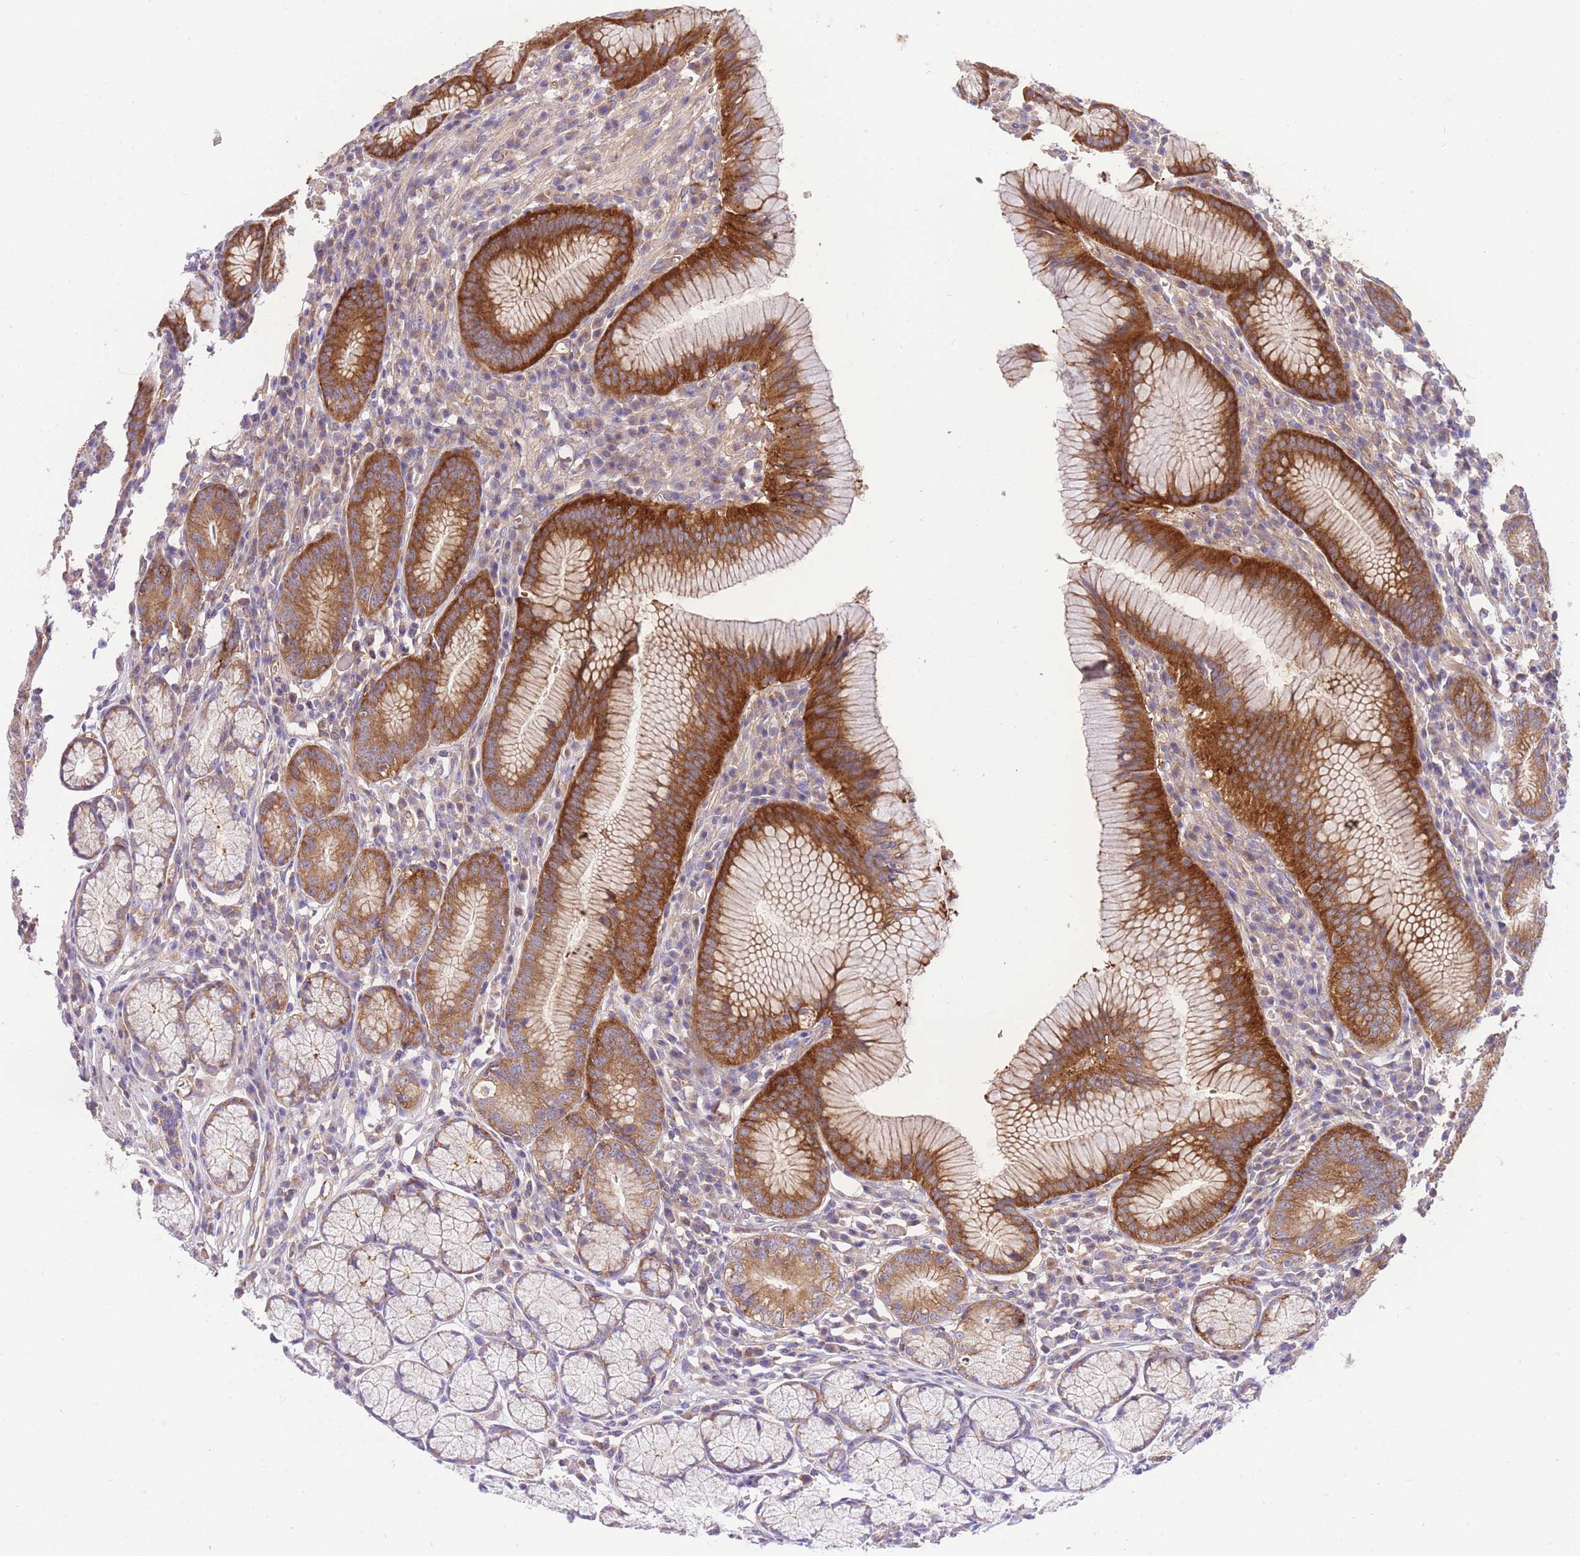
{"staining": {"intensity": "strong", "quantity": "25%-75%", "location": "cytoplasmic/membranous"}, "tissue": "stomach", "cell_type": "Glandular cells", "image_type": "normal", "snomed": [{"axis": "morphology", "description": "Normal tissue, NOS"}, {"axis": "topography", "description": "Stomach"}], "caption": "A brown stain labels strong cytoplasmic/membranous positivity of a protein in glandular cells of normal human stomach.", "gene": "INSYN2B", "patient": {"sex": "male", "age": 55}}